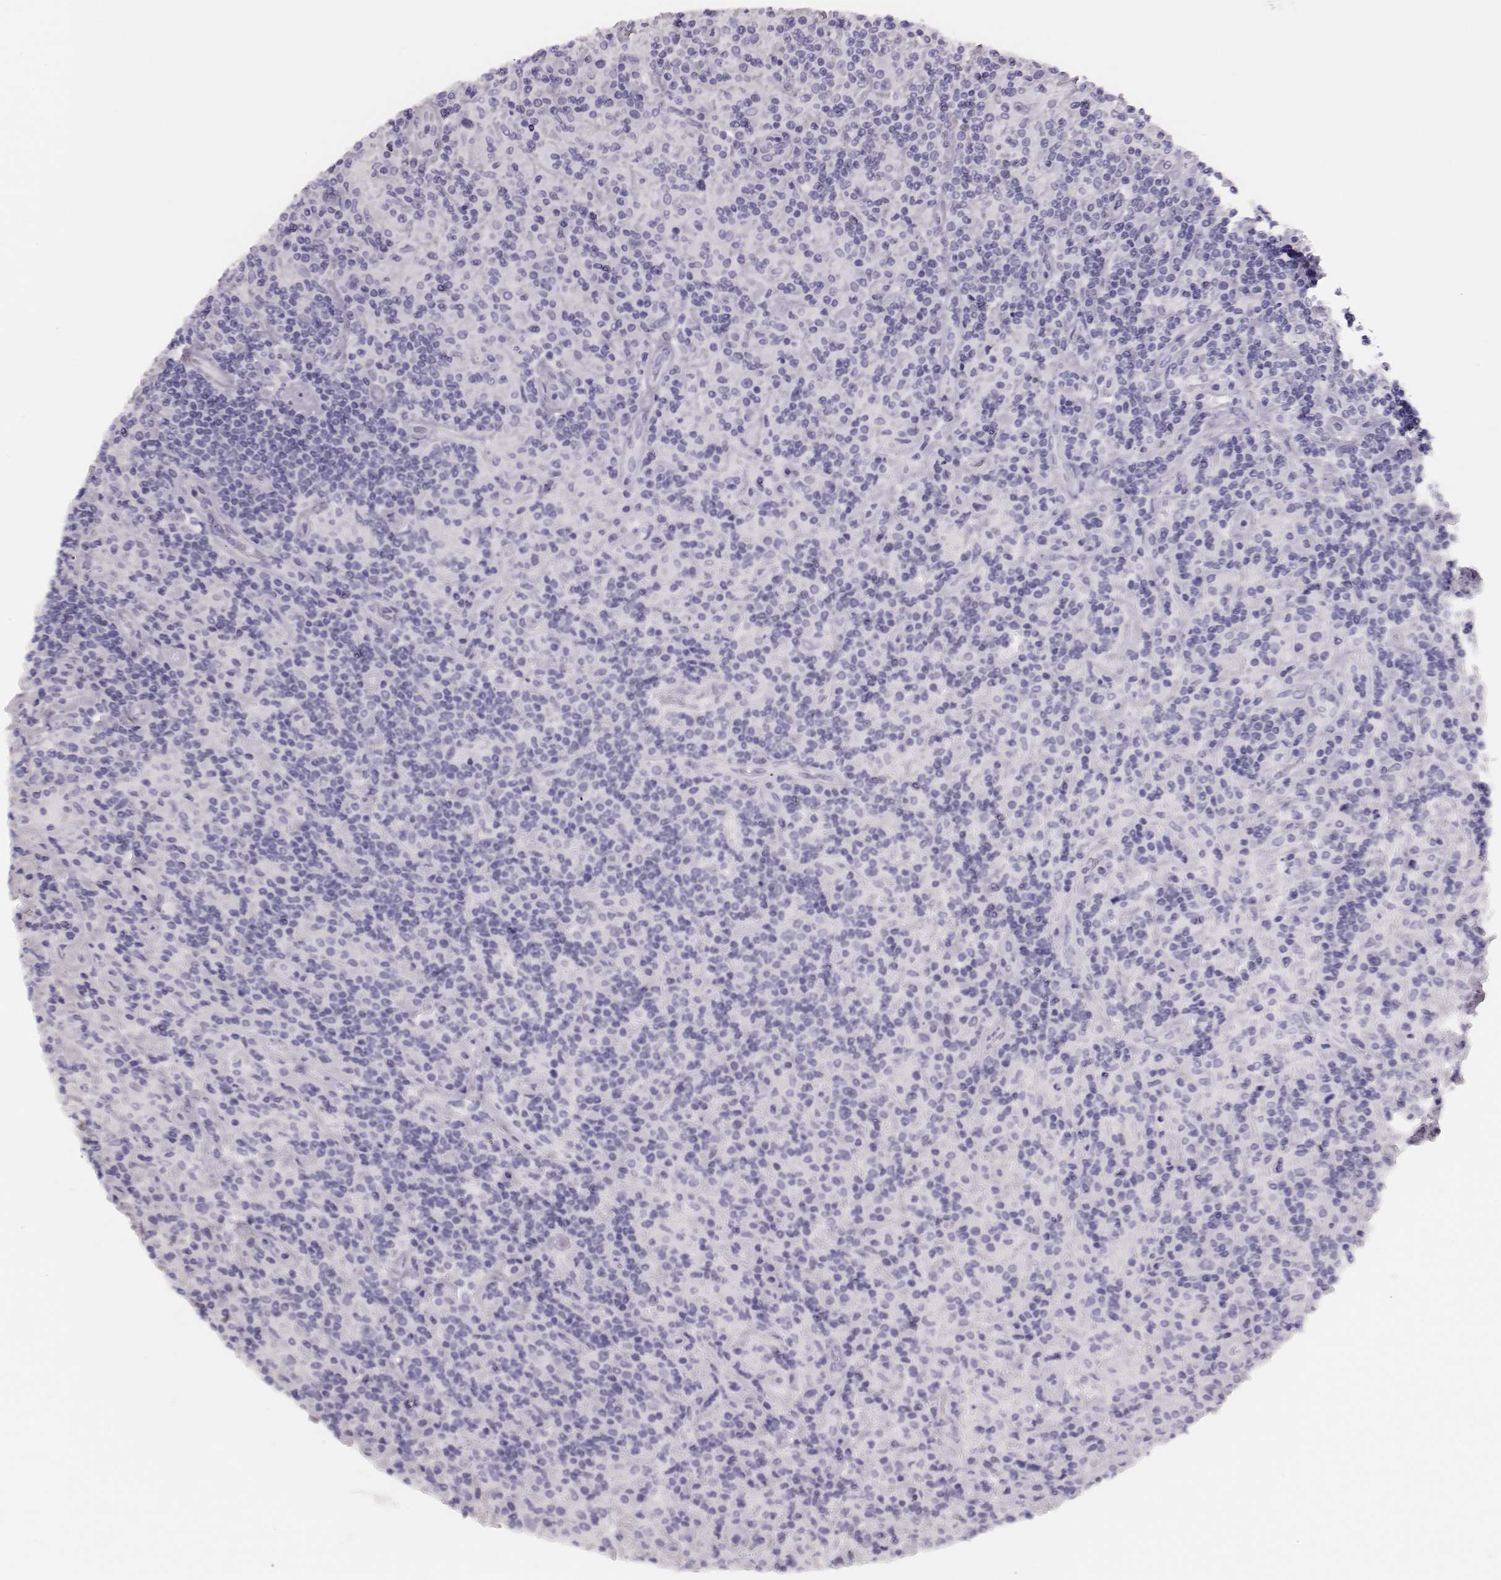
{"staining": {"intensity": "negative", "quantity": "none", "location": "none"}, "tissue": "lymphoma", "cell_type": "Tumor cells", "image_type": "cancer", "snomed": [{"axis": "morphology", "description": "Hodgkin's disease, NOS"}, {"axis": "topography", "description": "Lymph node"}], "caption": "This image is of lymphoma stained with immunohistochemistry to label a protein in brown with the nuclei are counter-stained blue. There is no staining in tumor cells. (Brightfield microscopy of DAB (3,3'-diaminobenzidine) immunohistochemistry (IHC) at high magnification).", "gene": "H1-6", "patient": {"sex": "male", "age": 70}}